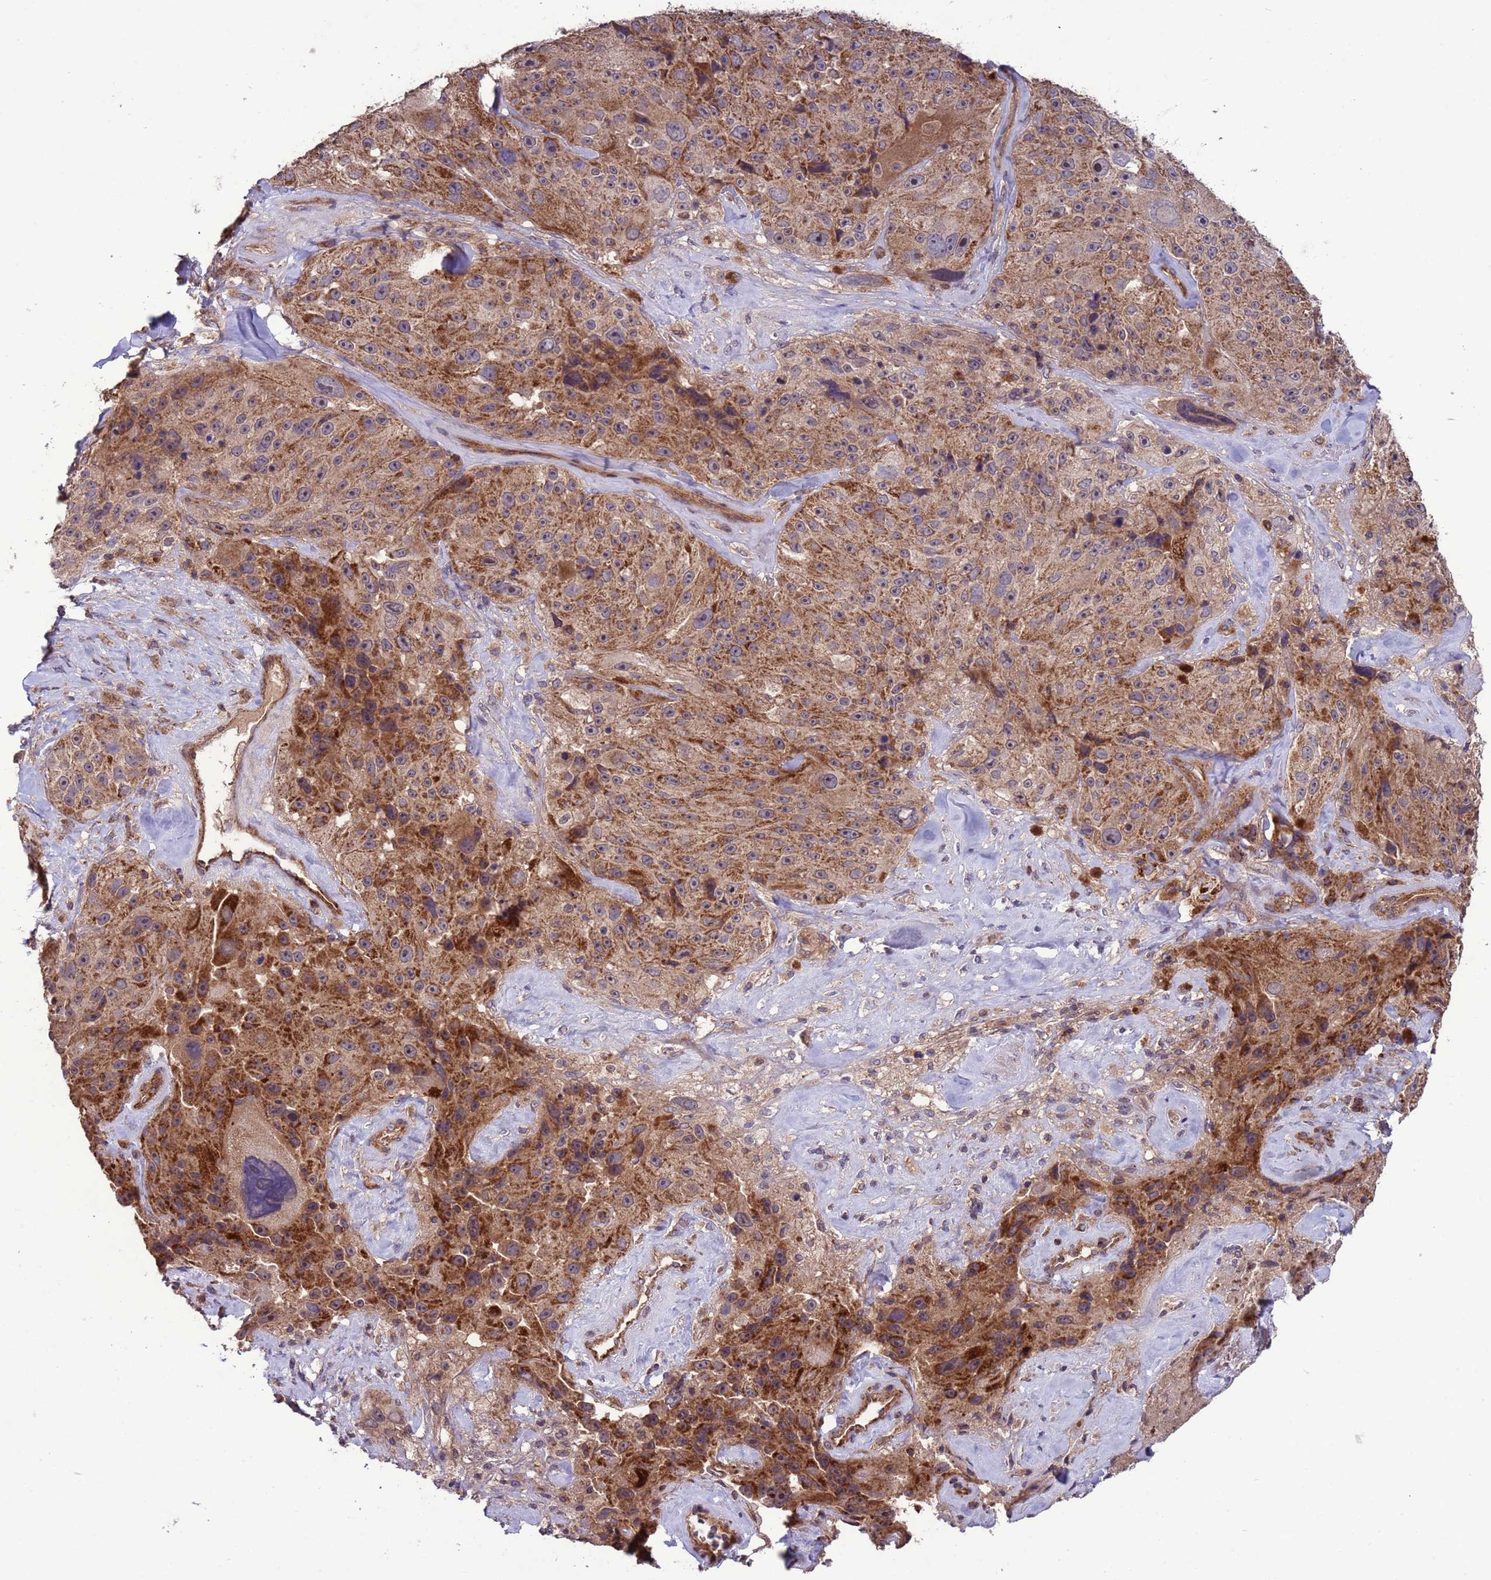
{"staining": {"intensity": "moderate", "quantity": ">75%", "location": "cytoplasmic/membranous"}, "tissue": "melanoma", "cell_type": "Tumor cells", "image_type": "cancer", "snomed": [{"axis": "morphology", "description": "Malignant melanoma, Metastatic site"}, {"axis": "topography", "description": "Lymph node"}], "caption": "This image exhibits immunohistochemistry (IHC) staining of human malignant melanoma (metastatic site), with medium moderate cytoplasmic/membranous positivity in approximately >75% of tumor cells.", "gene": "ACAD8", "patient": {"sex": "male", "age": 62}}